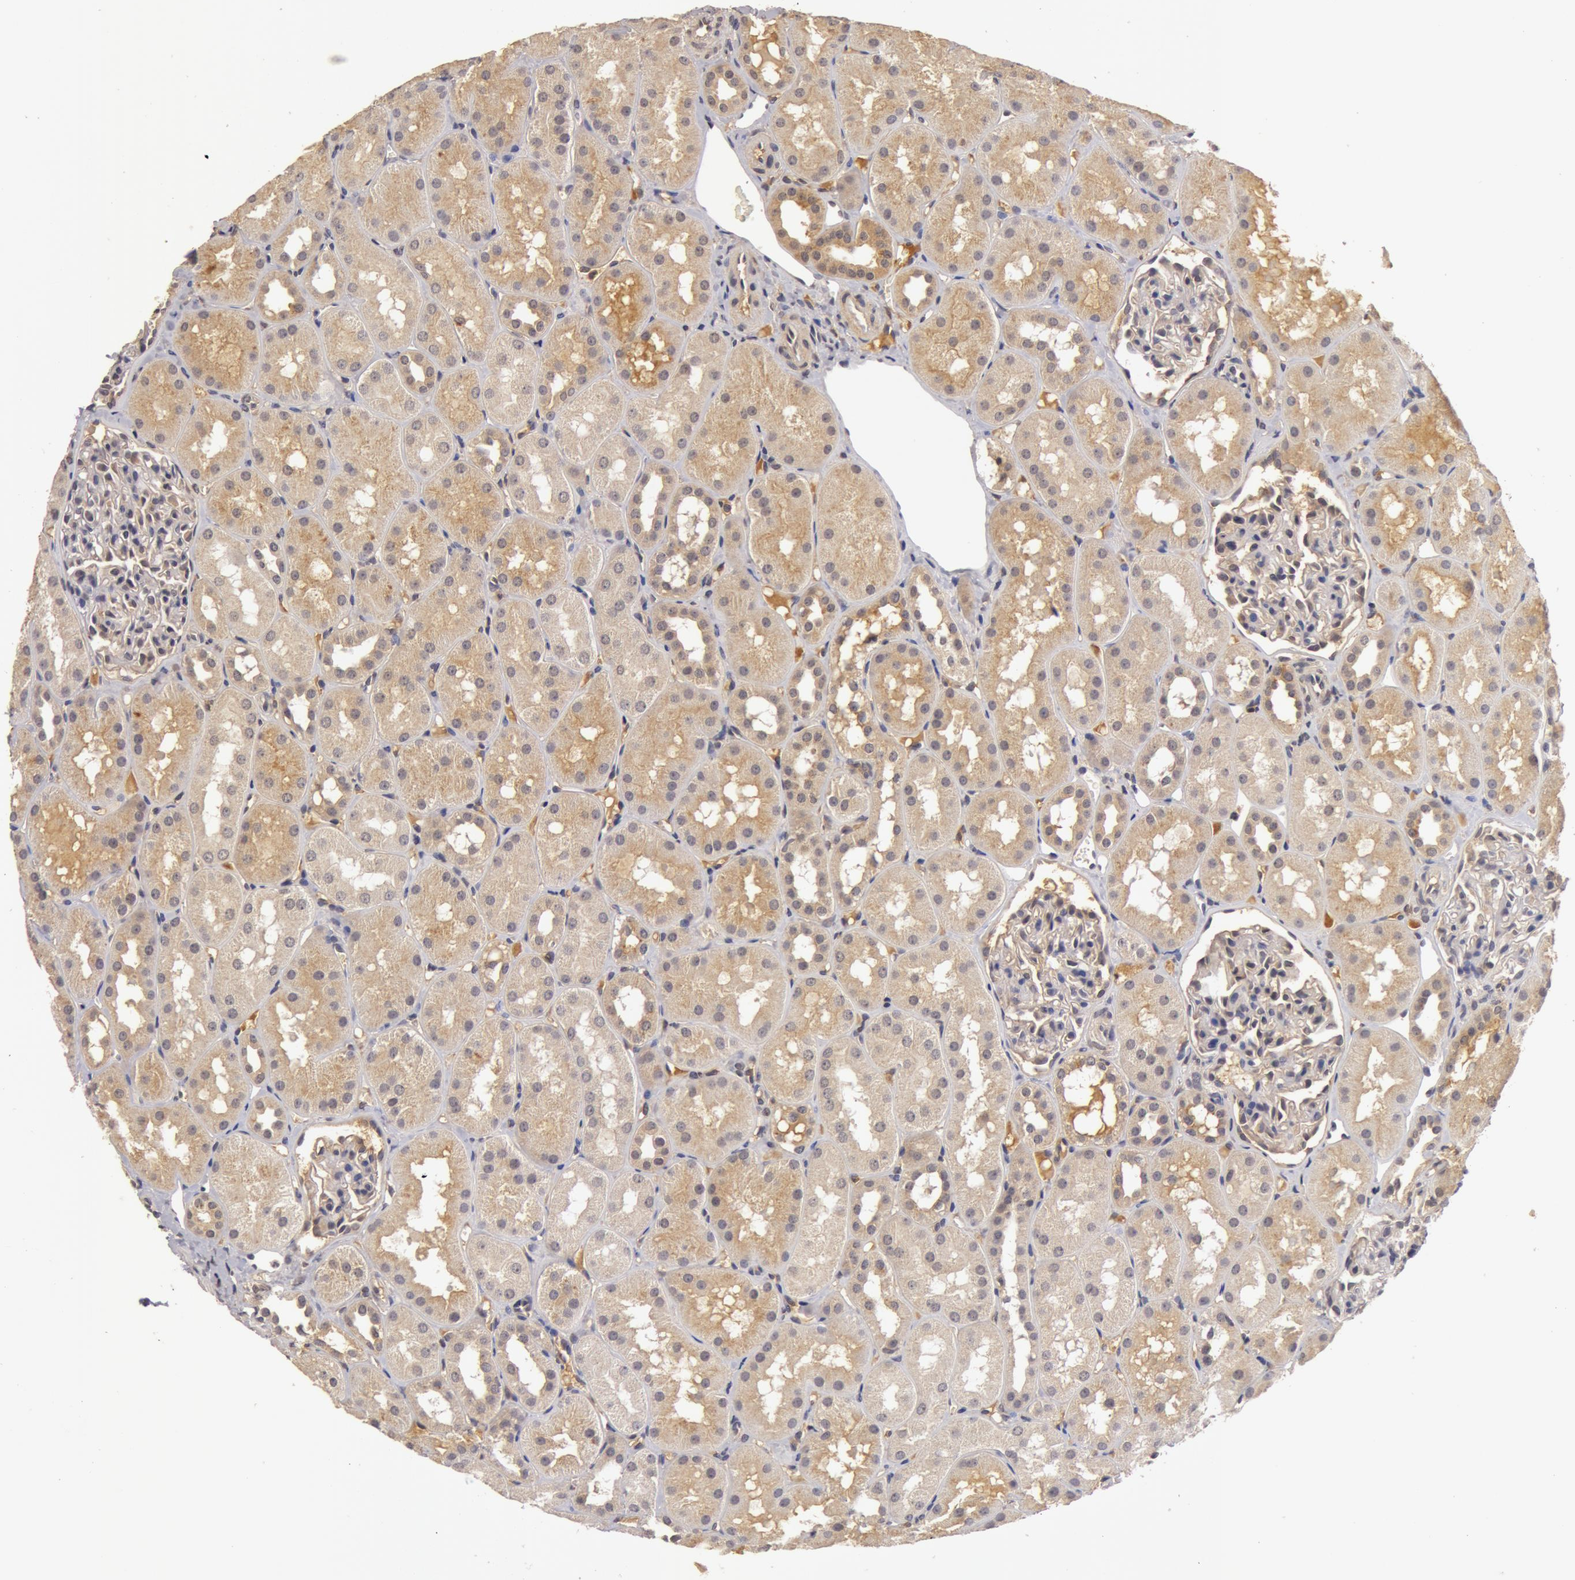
{"staining": {"intensity": "weak", "quantity": "25%-75%", "location": "cytoplasmic/membranous,nuclear"}, "tissue": "kidney", "cell_type": "Cells in glomeruli", "image_type": "normal", "snomed": [{"axis": "morphology", "description": "Normal tissue, NOS"}, {"axis": "topography", "description": "Kidney"}], "caption": "The image shows immunohistochemical staining of normal kidney. There is weak cytoplasmic/membranous,nuclear expression is appreciated in approximately 25%-75% of cells in glomeruli.", "gene": "BCHE", "patient": {"sex": "male", "age": 16}}